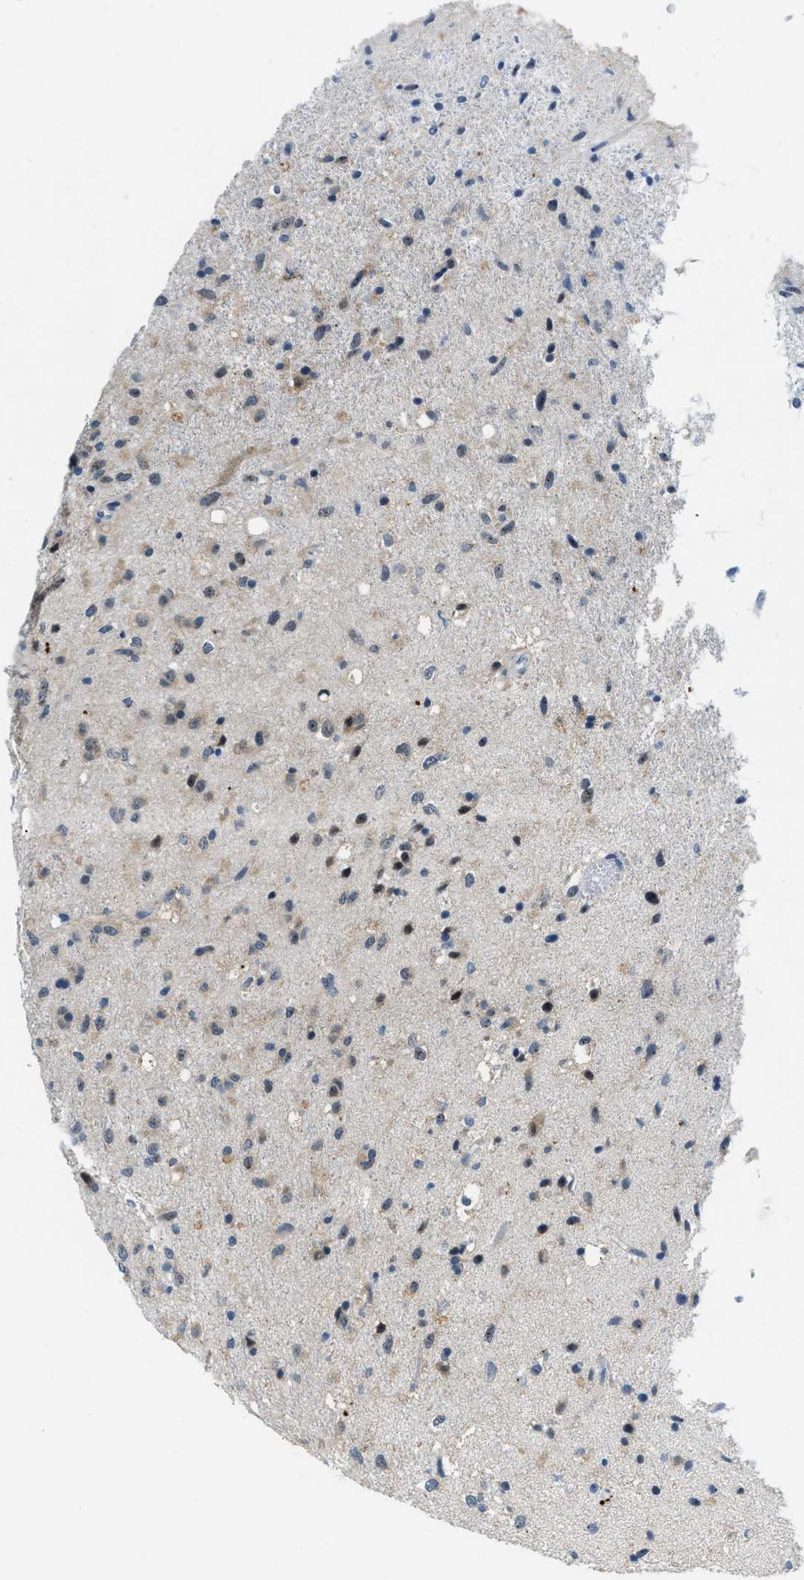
{"staining": {"intensity": "weak", "quantity": "<25%", "location": "nuclear"}, "tissue": "glioma", "cell_type": "Tumor cells", "image_type": "cancer", "snomed": [{"axis": "morphology", "description": "Glioma, malignant, Low grade"}, {"axis": "topography", "description": "Brain"}], "caption": "A histopathology image of malignant glioma (low-grade) stained for a protein exhibits no brown staining in tumor cells.", "gene": "PHRF1", "patient": {"sex": "male", "age": 77}}